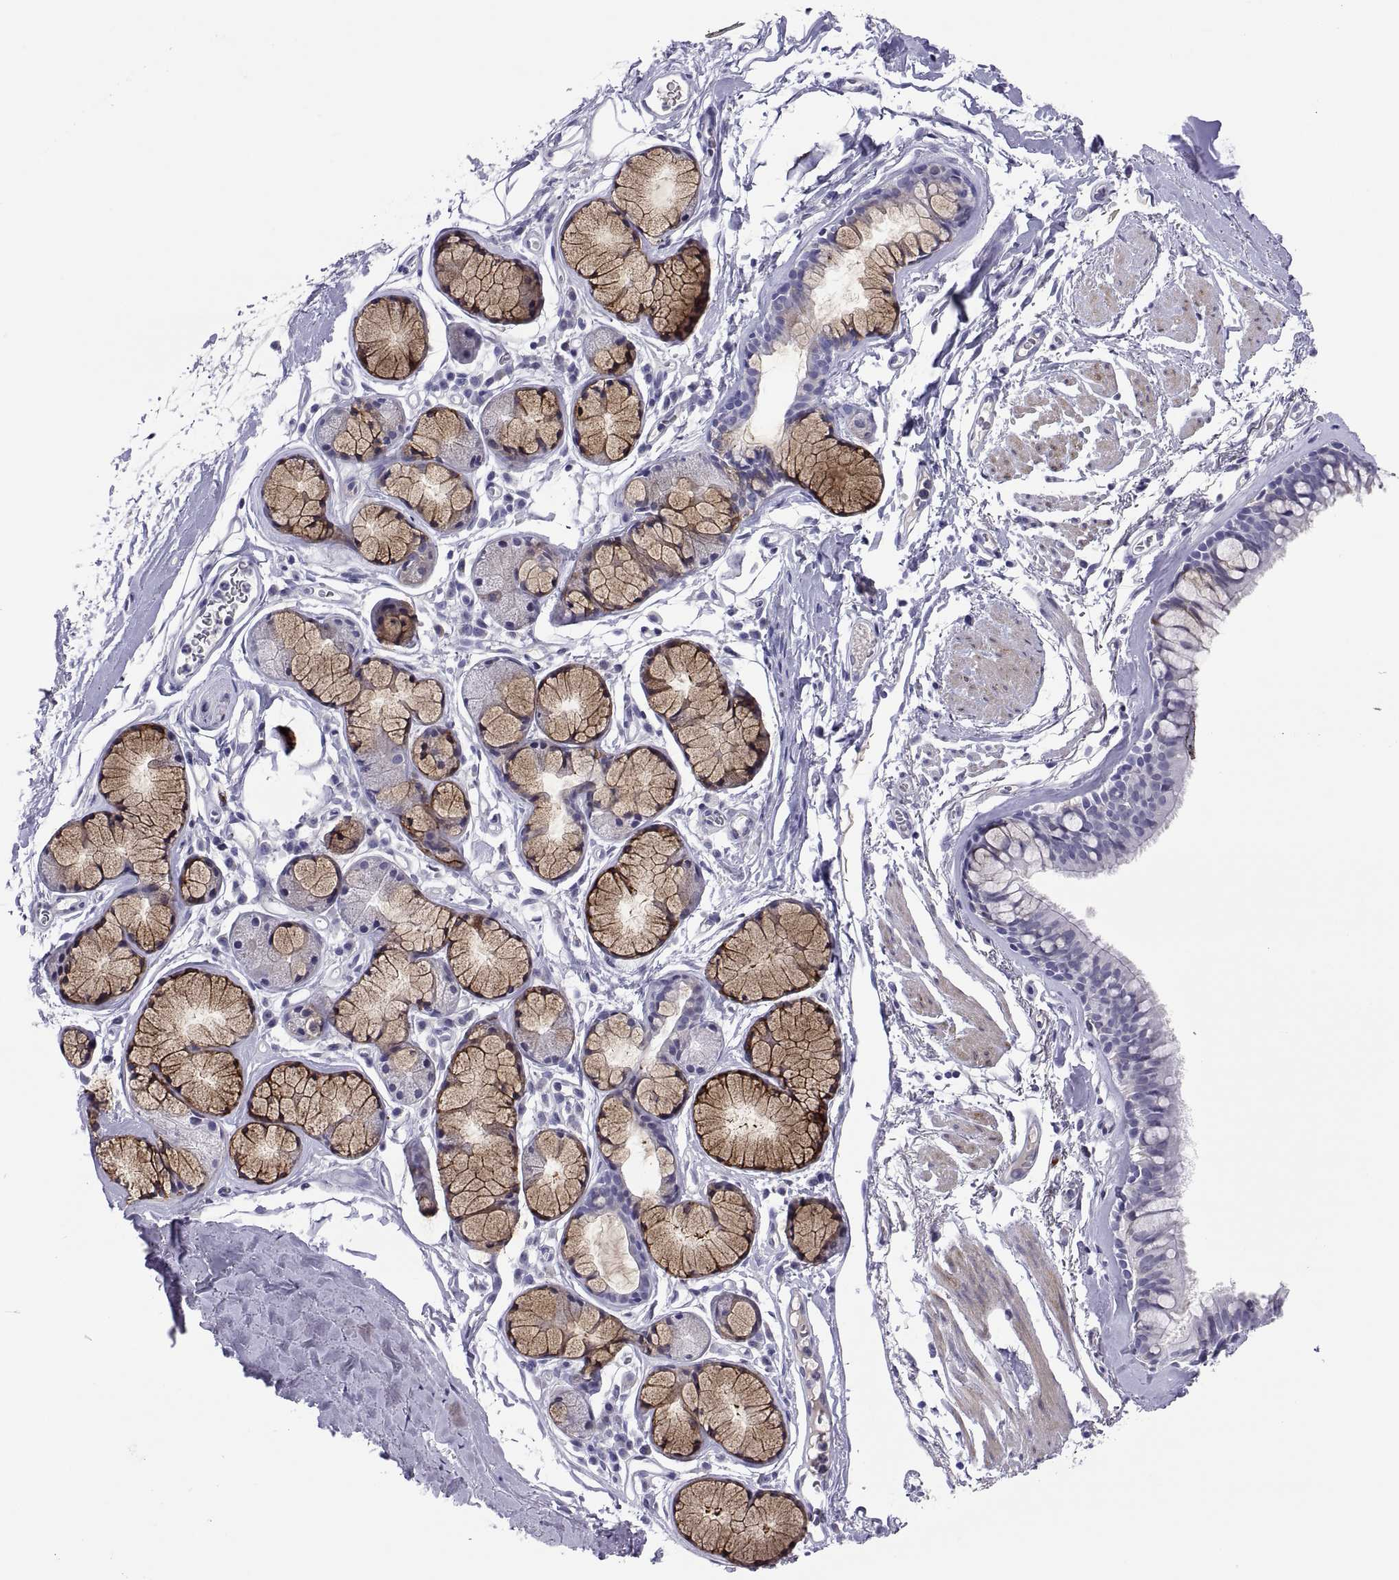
{"staining": {"intensity": "negative", "quantity": "none", "location": "none"}, "tissue": "bronchus", "cell_type": "Respiratory epithelial cells", "image_type": "normal", "snomed": [{"axis": "morphology", "description": "Normal tissue, NOS"}, {"axis": "morphology", "description": "Squamous cell carcinoma, NOS"}, {"axis": "topography", "description": "Cartilage tissue"}, {"axis": "topography", "description": "Bronchus"}], "caption": "An immunohistochemistry photomicrograph of unremarkable bronchus is shown. There is no staining in respiratory epithelial cells of bronchus. The staining was performed using DAB (3,3'-diaminobenzidine) to visualize the protein expression in brown, while the nuclei were stained in blue with hematoxylin (Magnification: 20x).", "gene": "CHCT1", "patient": {"sex": "male", "age": 72}}